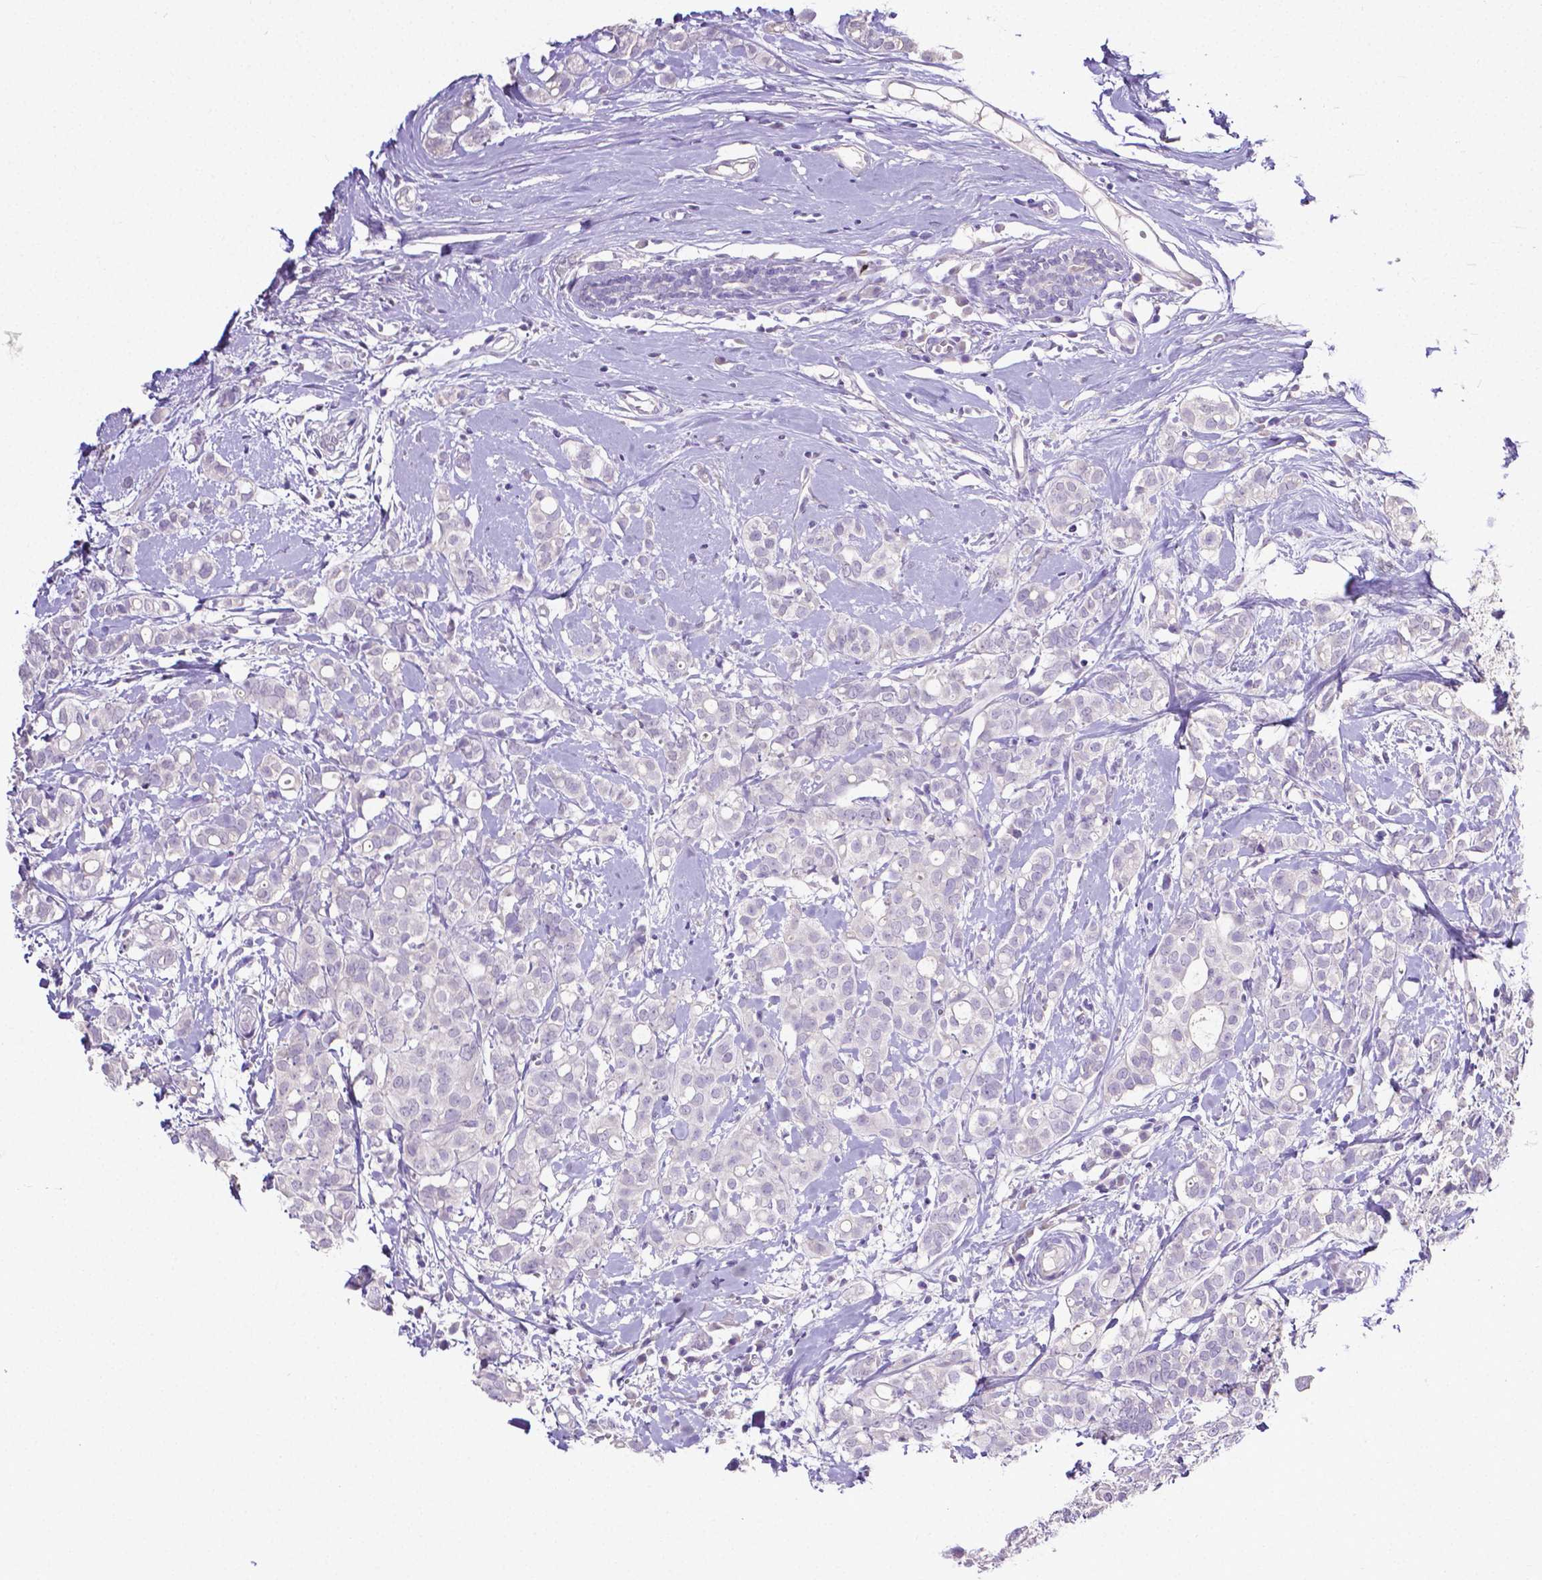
{"staining": {"intensity": "negative", "quantity": "none", "location": "none"}, "tissue": "breast cancer", "cell_type": "Tumor cells", "image_type": "cancer", "snomed": [{"axis": "morphology", "description": "Duct carcinoma"}, {"axis": "topography", "description": "Breast"}], "caption": "High power microscopy photomicrograph of an immunohistochemistry histopathology image of invasive ductal carcinoma (breast), revealing no significant expression in tumor cells.", "gene": "MMP9", "patient": {"sex": "female", "age": 40}}